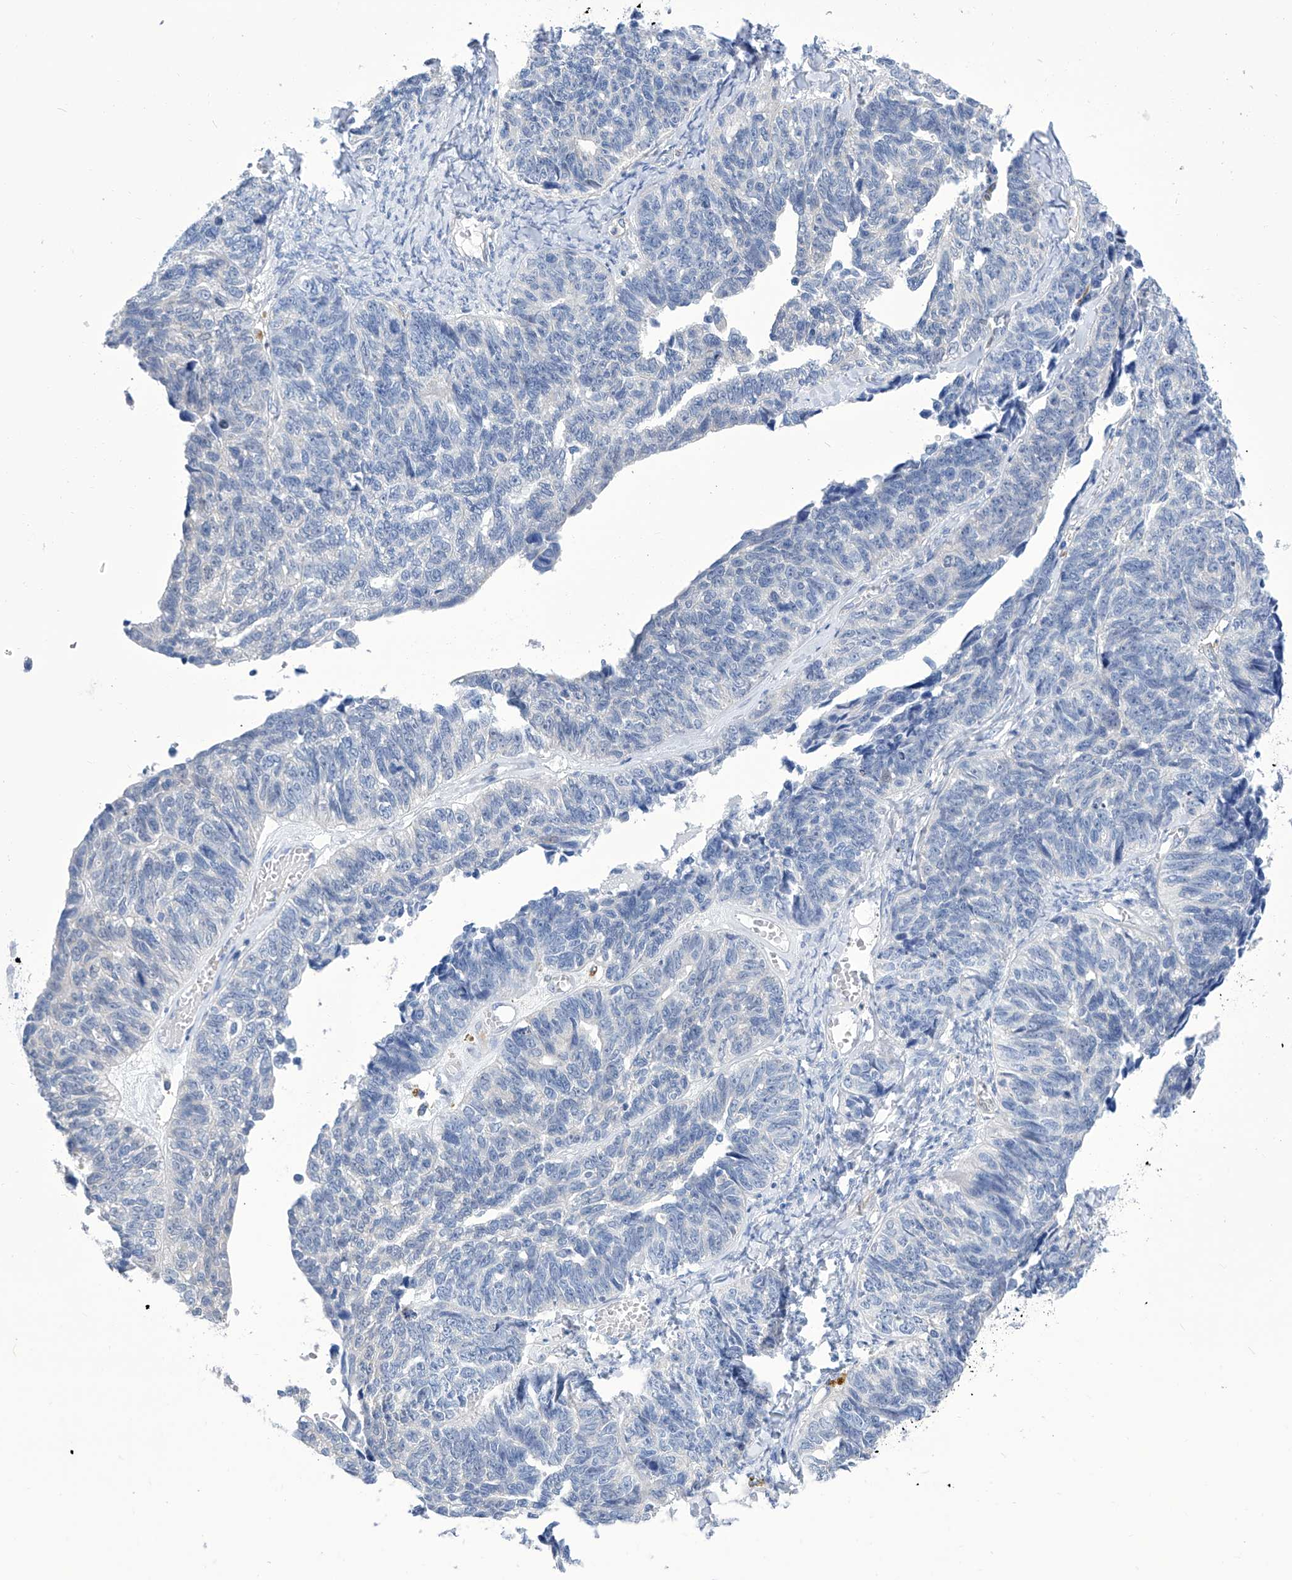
{"staining": {"intensity": "negative", "quantity": "none", "location": "none"}, "tissue": "ovarian cancer", "cell_type": "Tumor cells", "image_type": "cancer", "snomed": [{"axis": "morphology", "description": "Cystadenocarcinoma, serous, NOS"}, {"axis": "topography", "description": "Ovary"}], "caption": "Human serous cystadenocarcinoma (ovarian) stained for a protein using immunohistochemistry (IHC) displays no staining in tumor cells.", "gene": "IMPA2", "patient": {"sex": "female", "age": 79}}